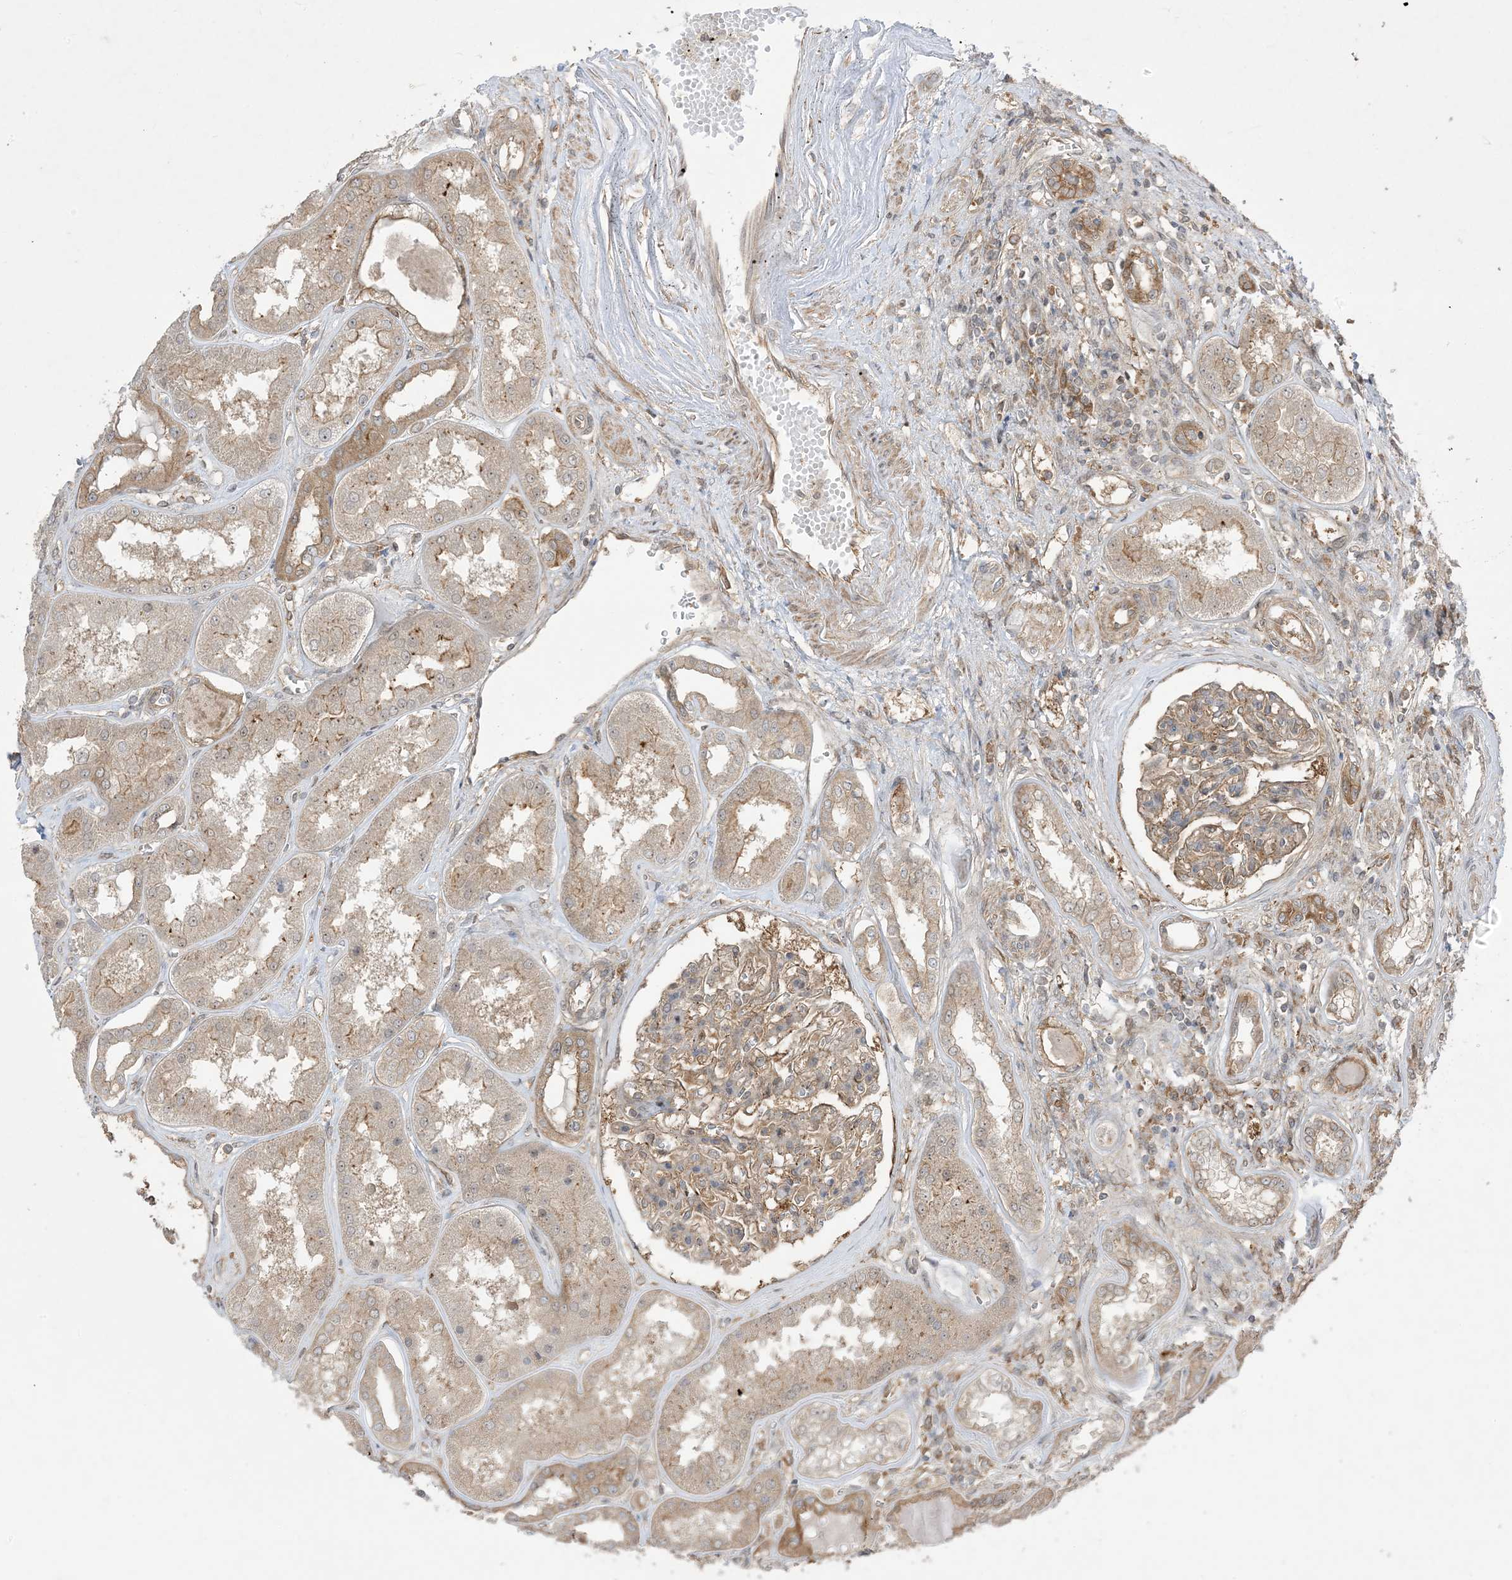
{"staining": {"intensity": "moderate", "quantity": ">75%", "location": "cytoplasmic/membranous"}, "tissue": "kidney", "cell_type": "Cells in glomeruli", "image_type": "normal", "snomed": [{"axis": "morphology", "description": "Normal tissue, NOS"}, {"axis": "topography", "description": "Kidney"}], "caption": "Protein staining of normal kidney exhibits moderate cytoplasmic/membranous staining in approximately >75% of cells in glomeruli.", "gene": "SOGA3", "patient": {"sex": "female", "age": 56}}